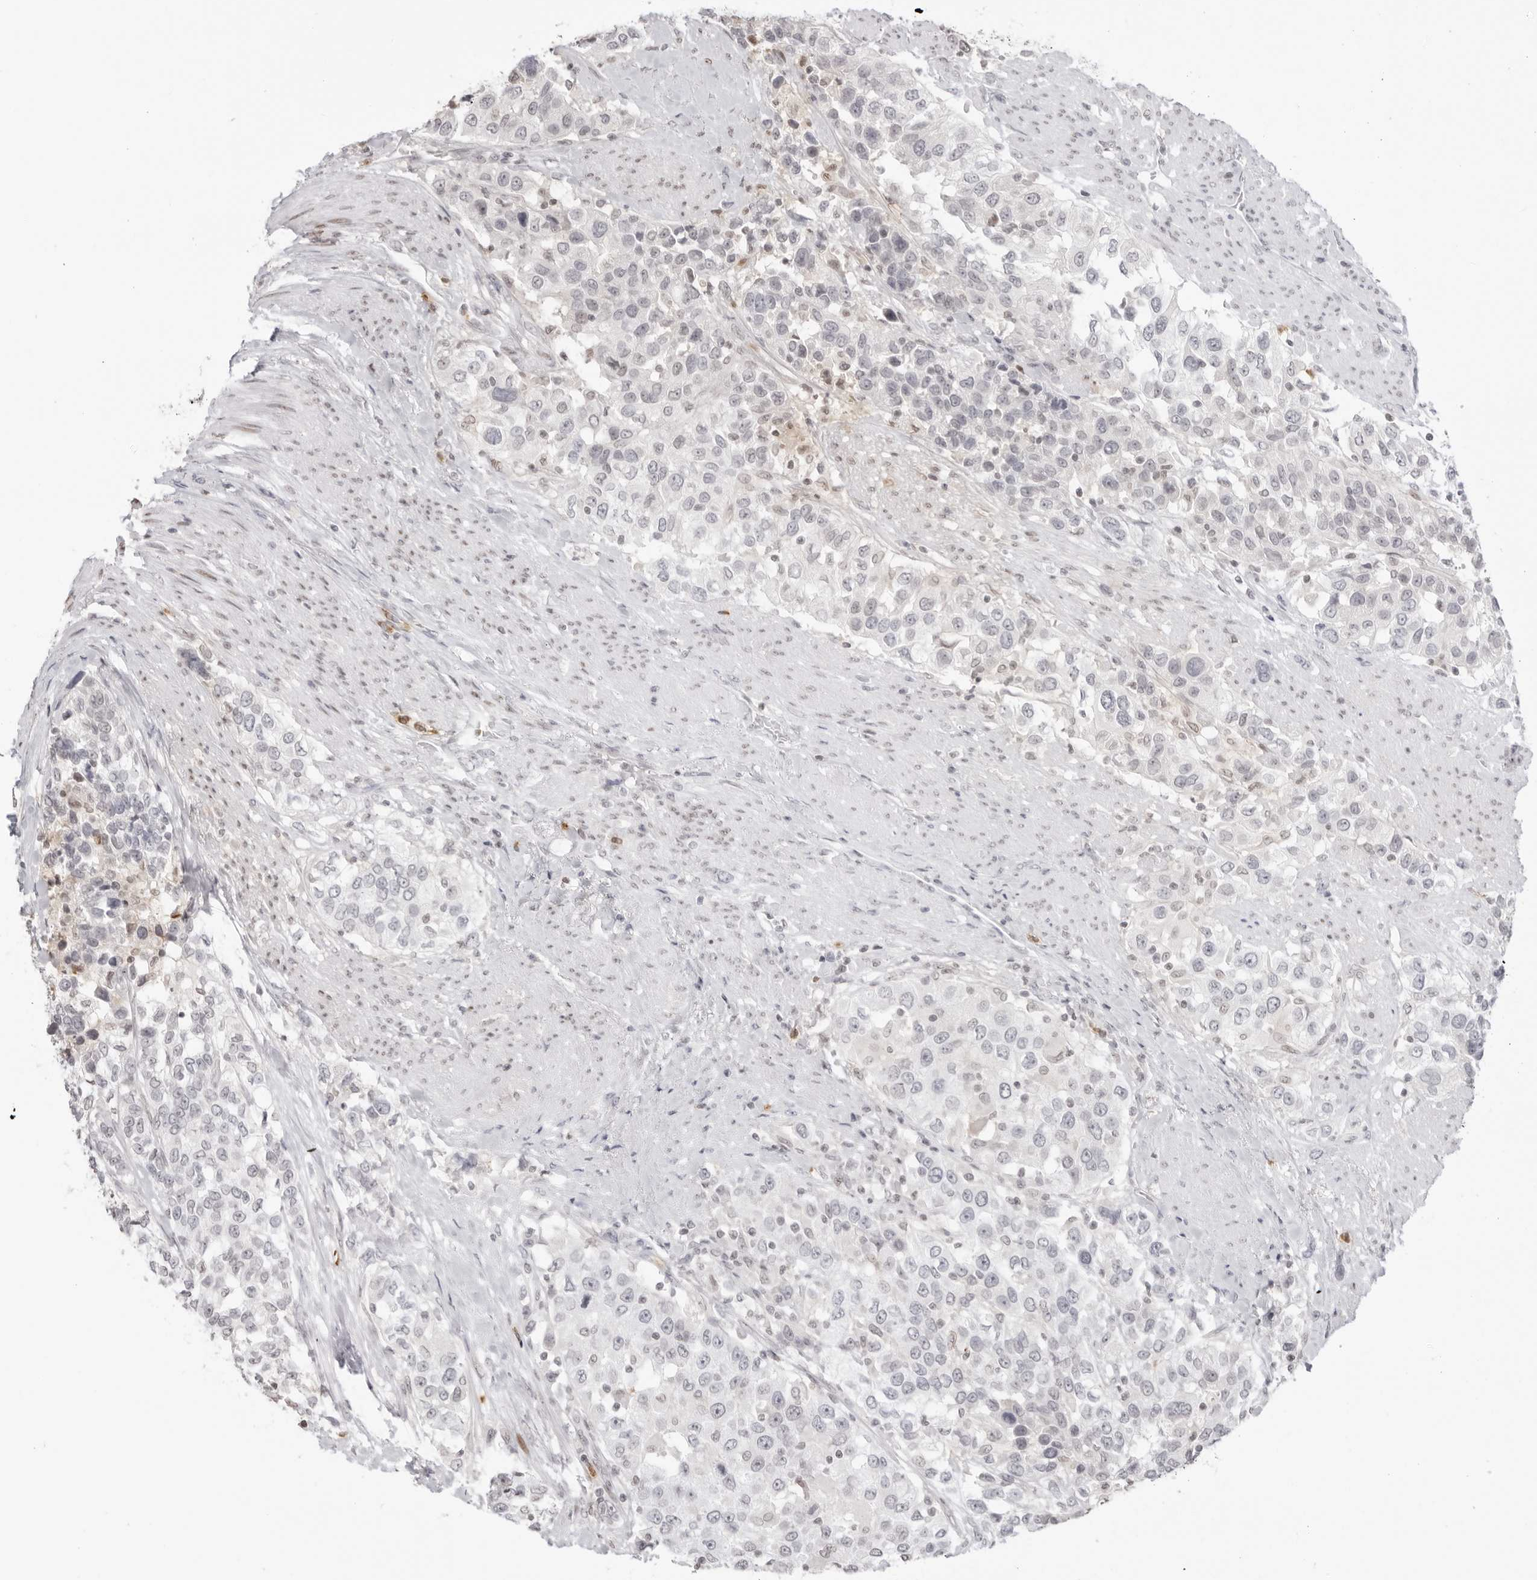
{"staining": {"intensity": "negative", "quantity": "none", "location": "none"}, "tissue": "urothelial cancer", "cell_type": "Tumor cells", "image_type": "cancer", "snomed": [{"axis": "morphology", "description": "Urothelial carcinoma, High grade"}, {"axis": "topography", "description": "Urinary bladder"}], "caption": "Image shows no significant protein staining in tumor cells of urothelial cancer. (Stains: DAB (3,3'-diaminobenzidine) immunohistochemistry (IHC) with hematoxylin counter stain, Microscopy: brightfield microscopy at high magnification).", "gene": "RNF146", "patient": {"sex": "female", "age": 80}}